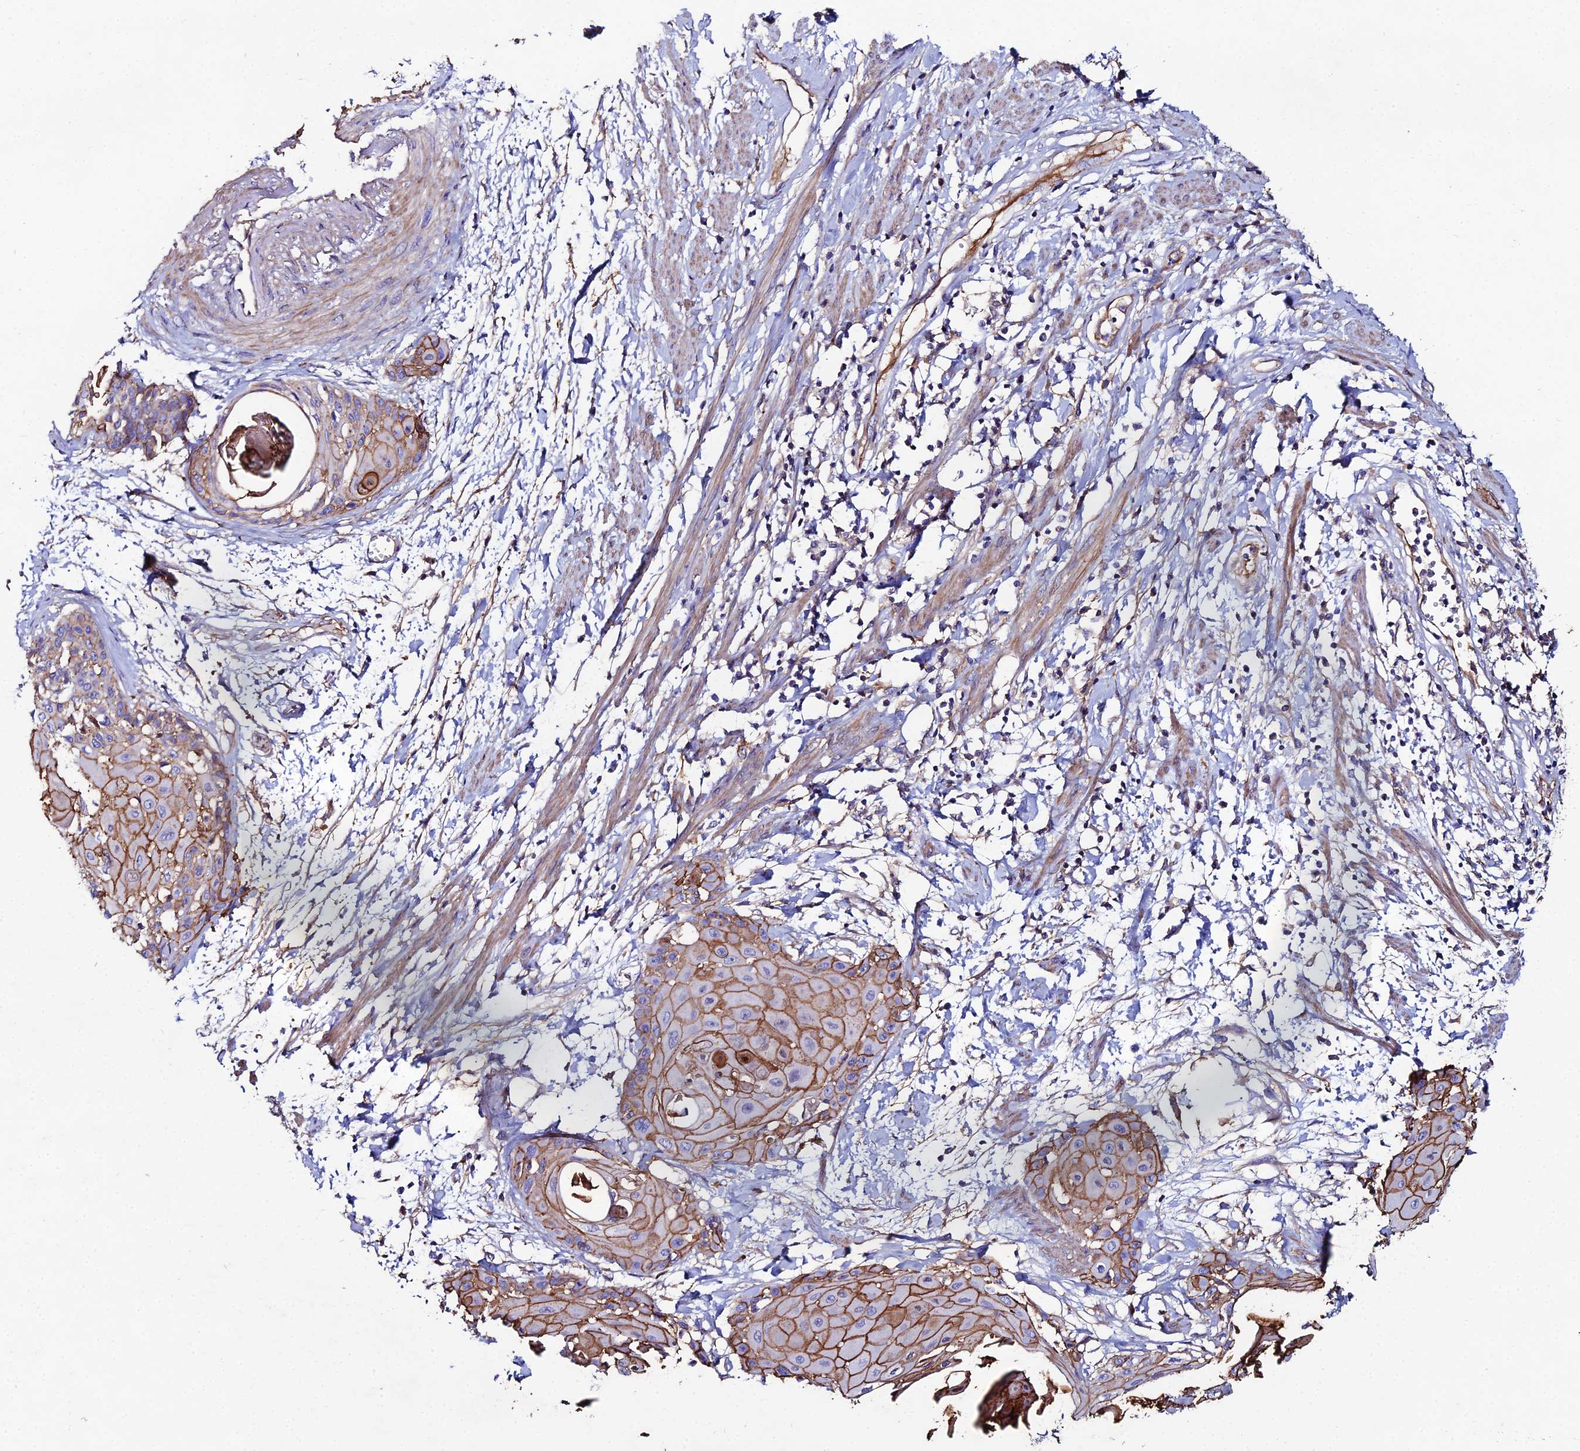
{"staining": {"intensity": "moderate", "quantity": ">75%", "location": "cytoplasmic/membranous"}, "tissue": "cervical cancer", "cell_type": "Tumor cells", "image_type": "cancer", "snomed": [{"axis": "morphology", "description": "Squamous cell carcinoma, NOS"}, {"axis": "topography", "description": "Cervix"}], "caption": "Brown immunohistochemical staining in human cervical cancer (squamous cell carcinoma) demonstrates moderate cytoplasmic/membranous positivity in approximately >75% of tumor cells. Immunohistochemistry stains the protein of interest in brown and the nuclei are stained blue.", "gene": "C6", "patient": {"sex": "female", "age": 57}}